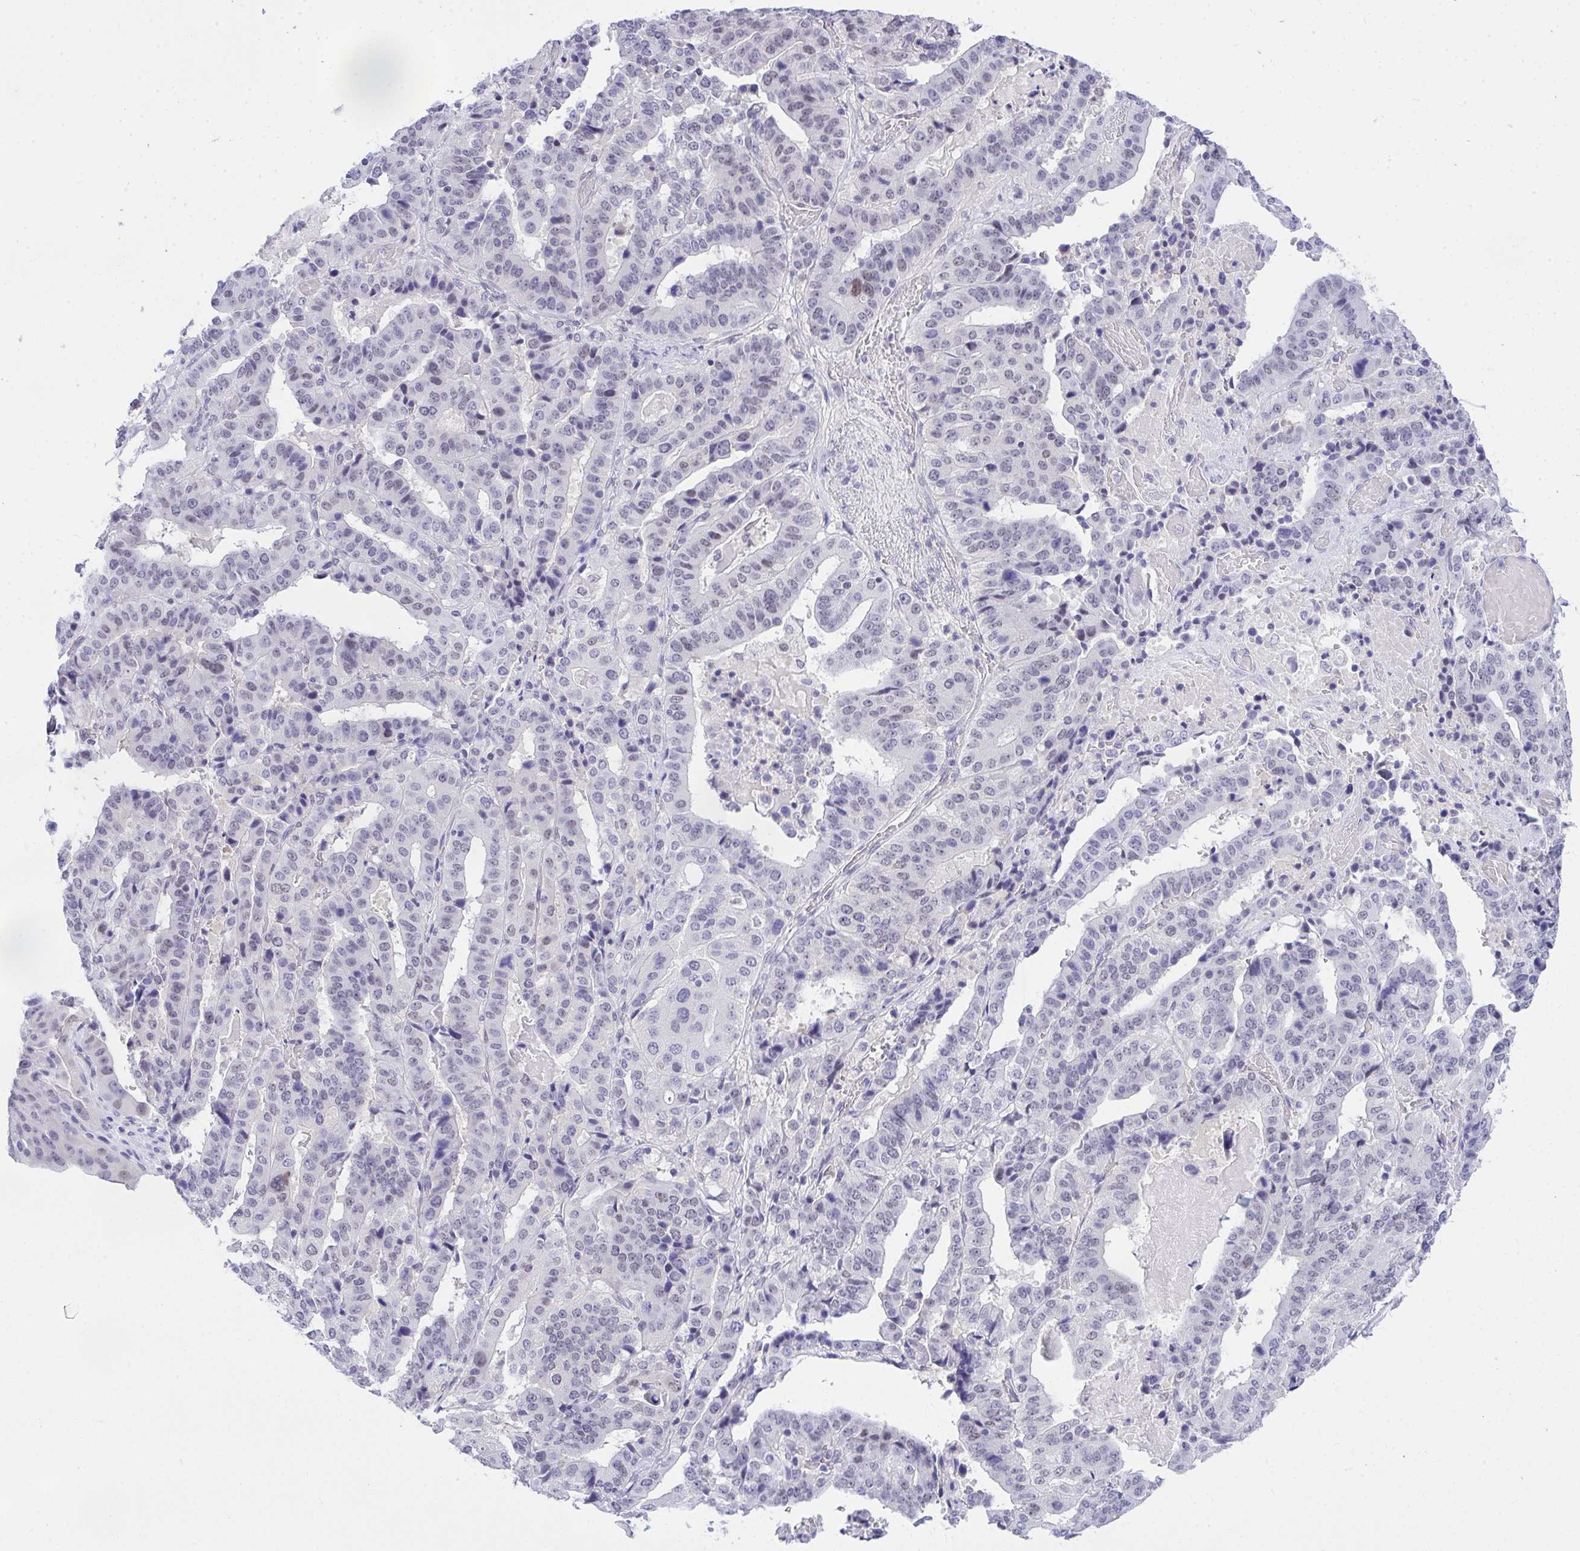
{"staining": {"intensity": "negative", "quantity": "none", "location": "none"}, "tissue": "stomach cancer", "cell_type": "Tumor cells", "image_type": "cancer", "snomed": [{"axis": "morphology", "description": "Adenocarcinoma, NOS"}, {"axis": "topography", "description": "Stomach"}], "caption": "DAB (3,3'-diaminobenzidine) immunohistochemical staining of human stomach adenocarcinoma displays no significant positivity in tumor cells. Brightfield microscopy of immunohistochemistry (IHC) stained with DAB (brown) and hematoxylin (blue), captured at high magnification.", "gene": "THOP1", "patient": {"sex": "male", "age": 48}}